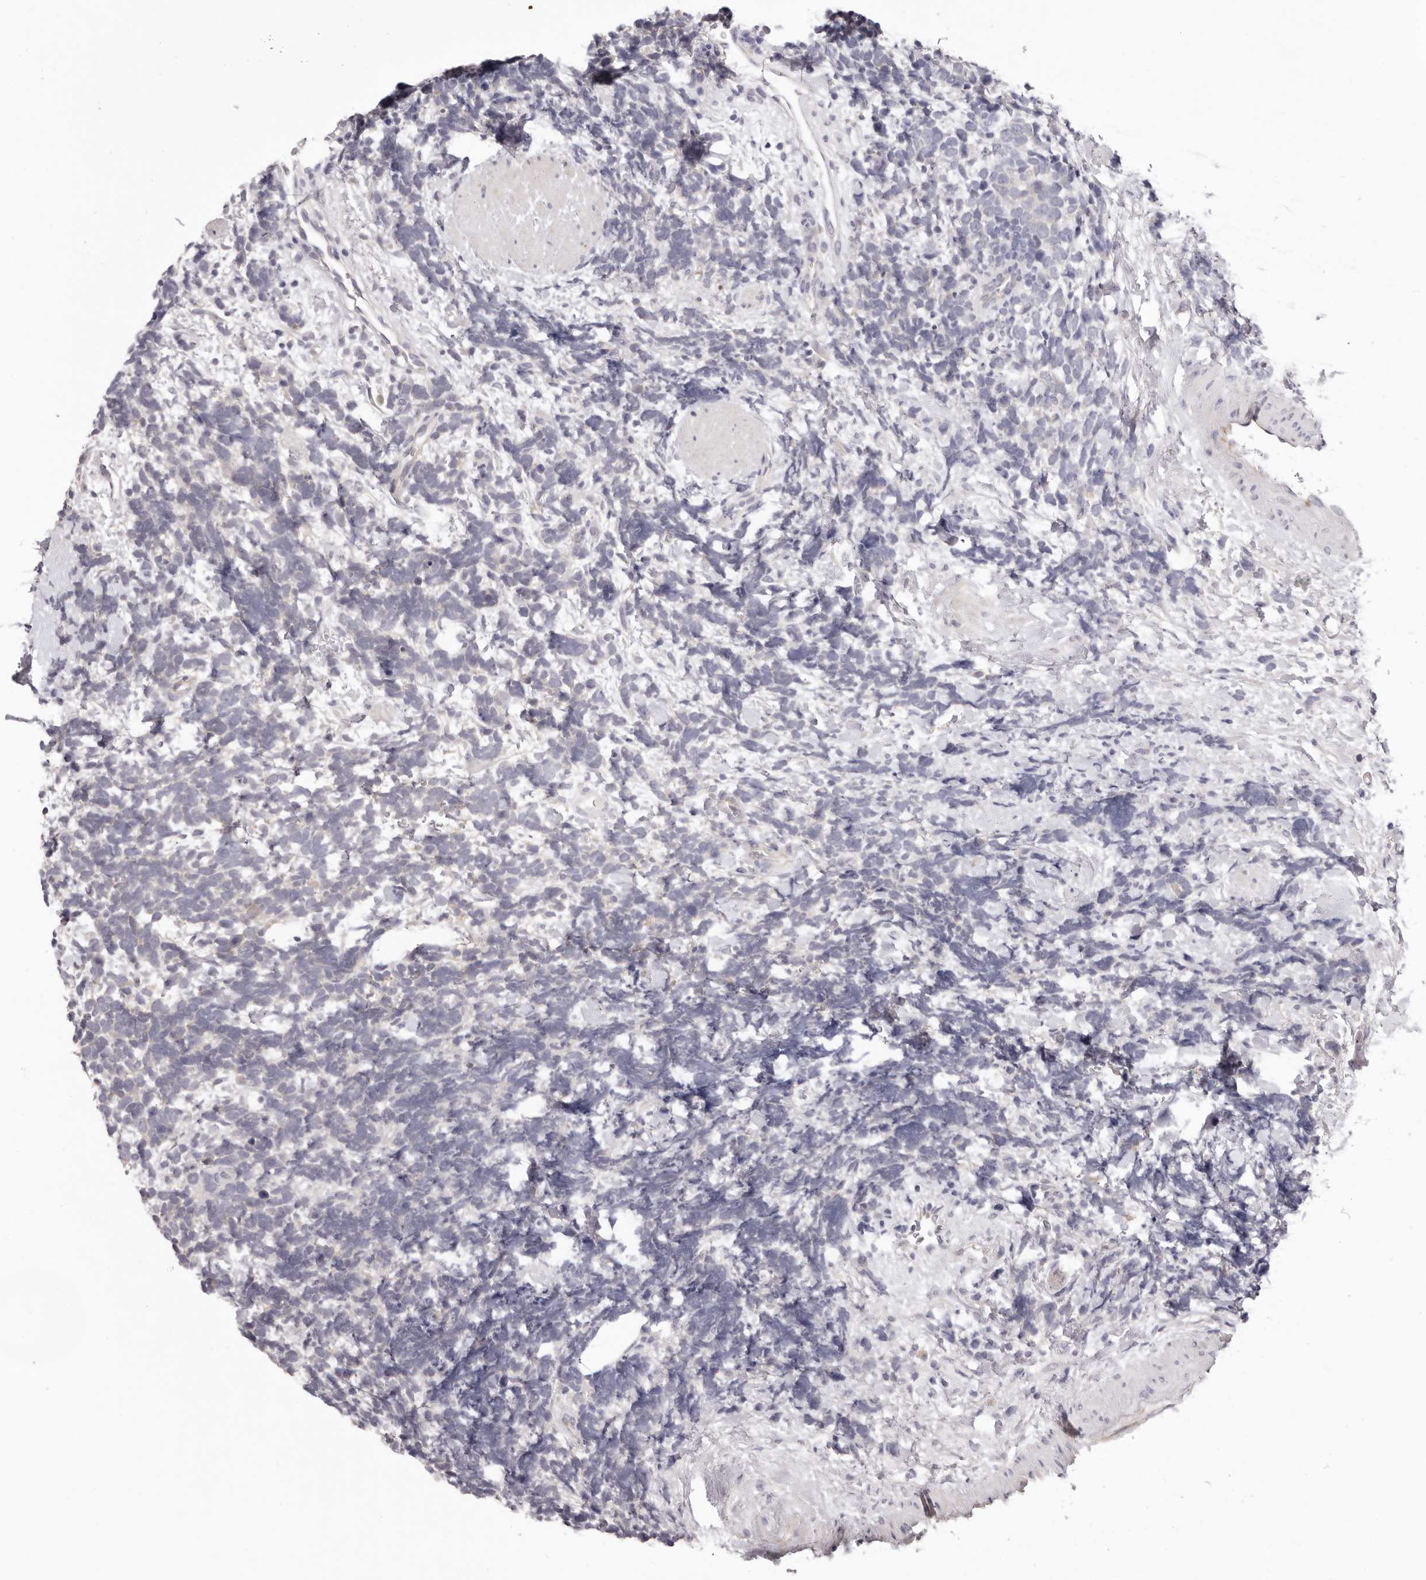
{"staining": {"intensity": "negative", "quantity": "none", "location": "none"}, "tissue": "urothelial cancer", "cell_type": "Tumor cells", "image_type": "cancer", "snomed": [{"axis": "morphology", "description": "Urothelial carcinoma, High grade"}, {"axis": "topography", "description": "Urinary bladder"}], "caption": "Image shows no protein staining in tumor cells of urothelial cancer tissue.", "gene": "PNRC1", "patient": {"sex": "female", "age": 82}}